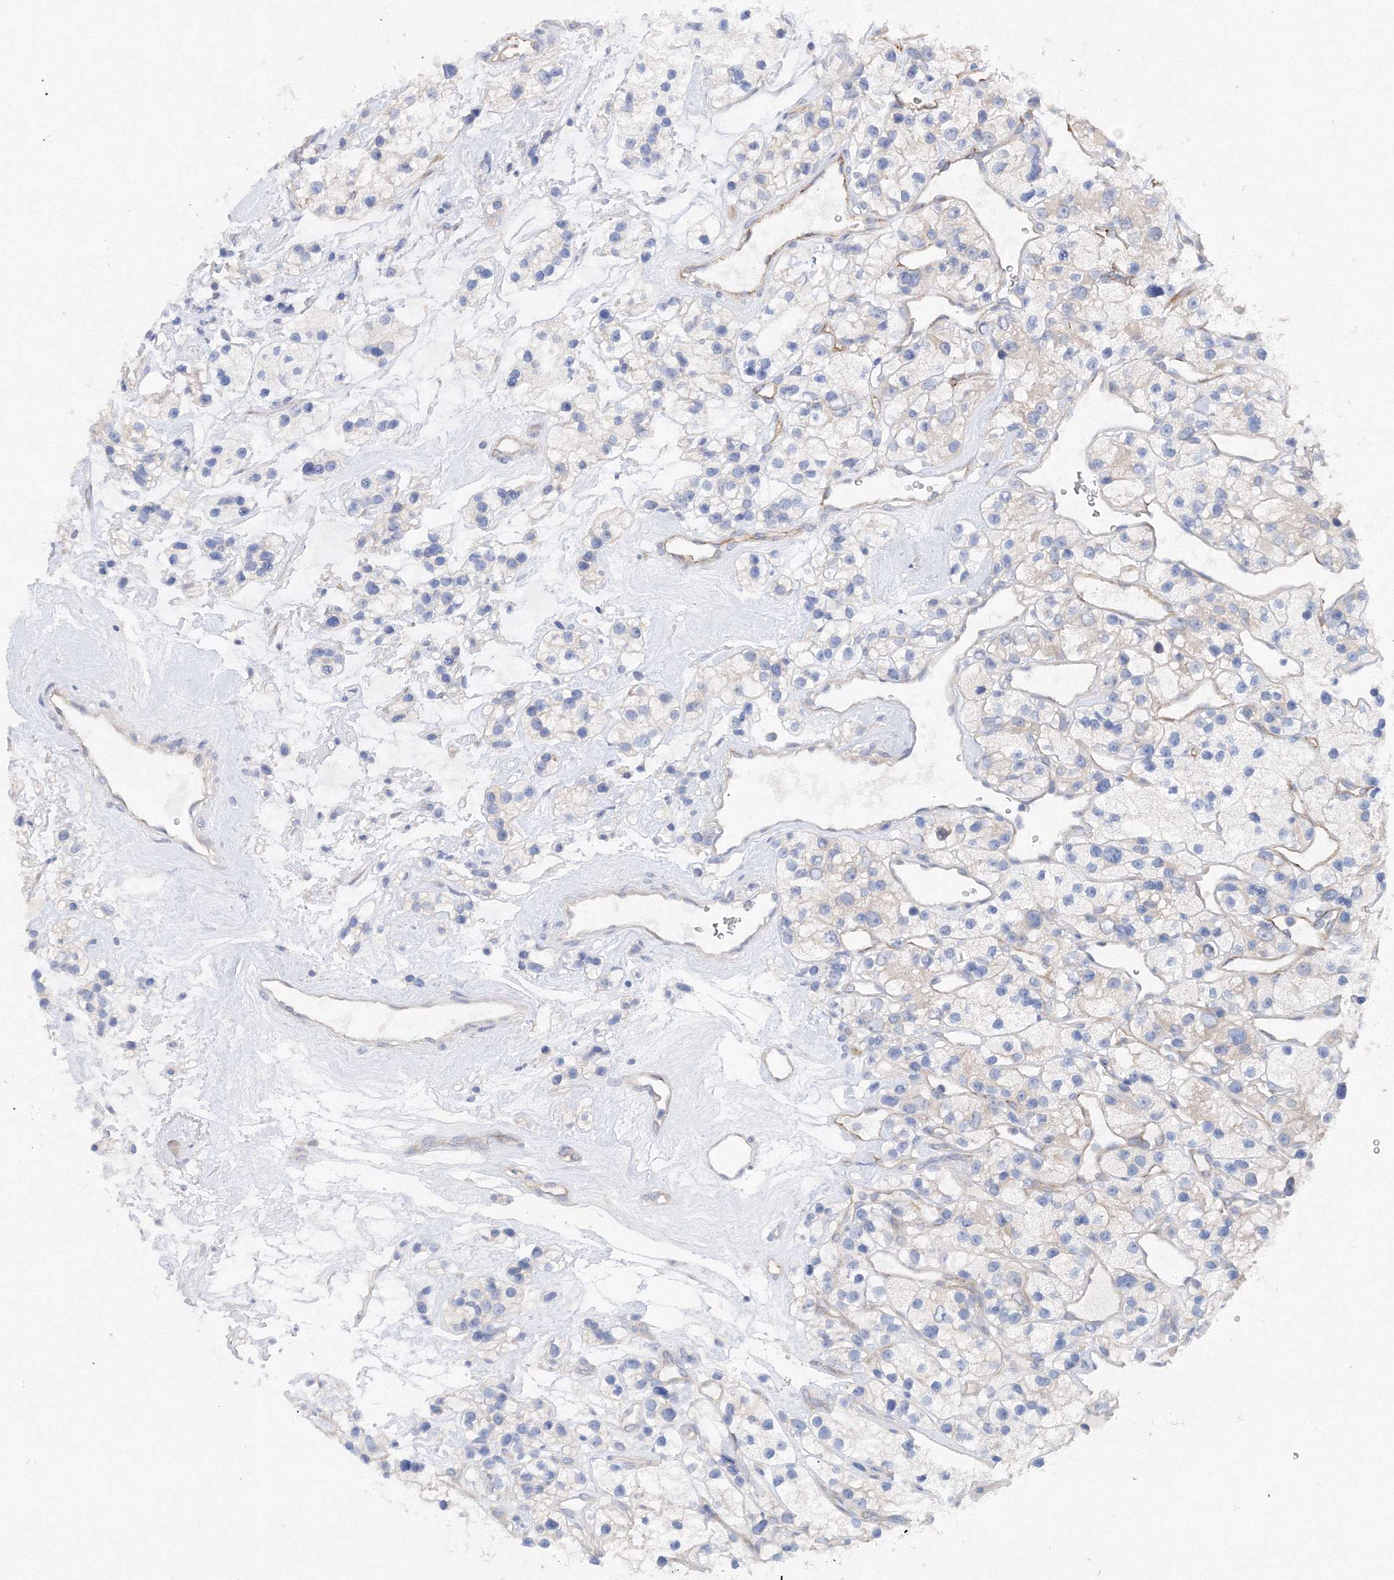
{"staining": {"intensity": "negative", "quantity": "none", "location": "none"}, "tissue": "renal cancer", "cell_type": "Tumor cells", "image_type": "cancer", "snomed": [{"axis": "morphology", "description": "Adenocarcinoma, NOS"}, {"axis": "topography", "description": "Kidney"}], "caption": "Photomicrograph shows no protein expression in tumor cells of renal cancer tissue.", "gene": "DIS3L2", "patient": {"sex": "female", "age": 57}}